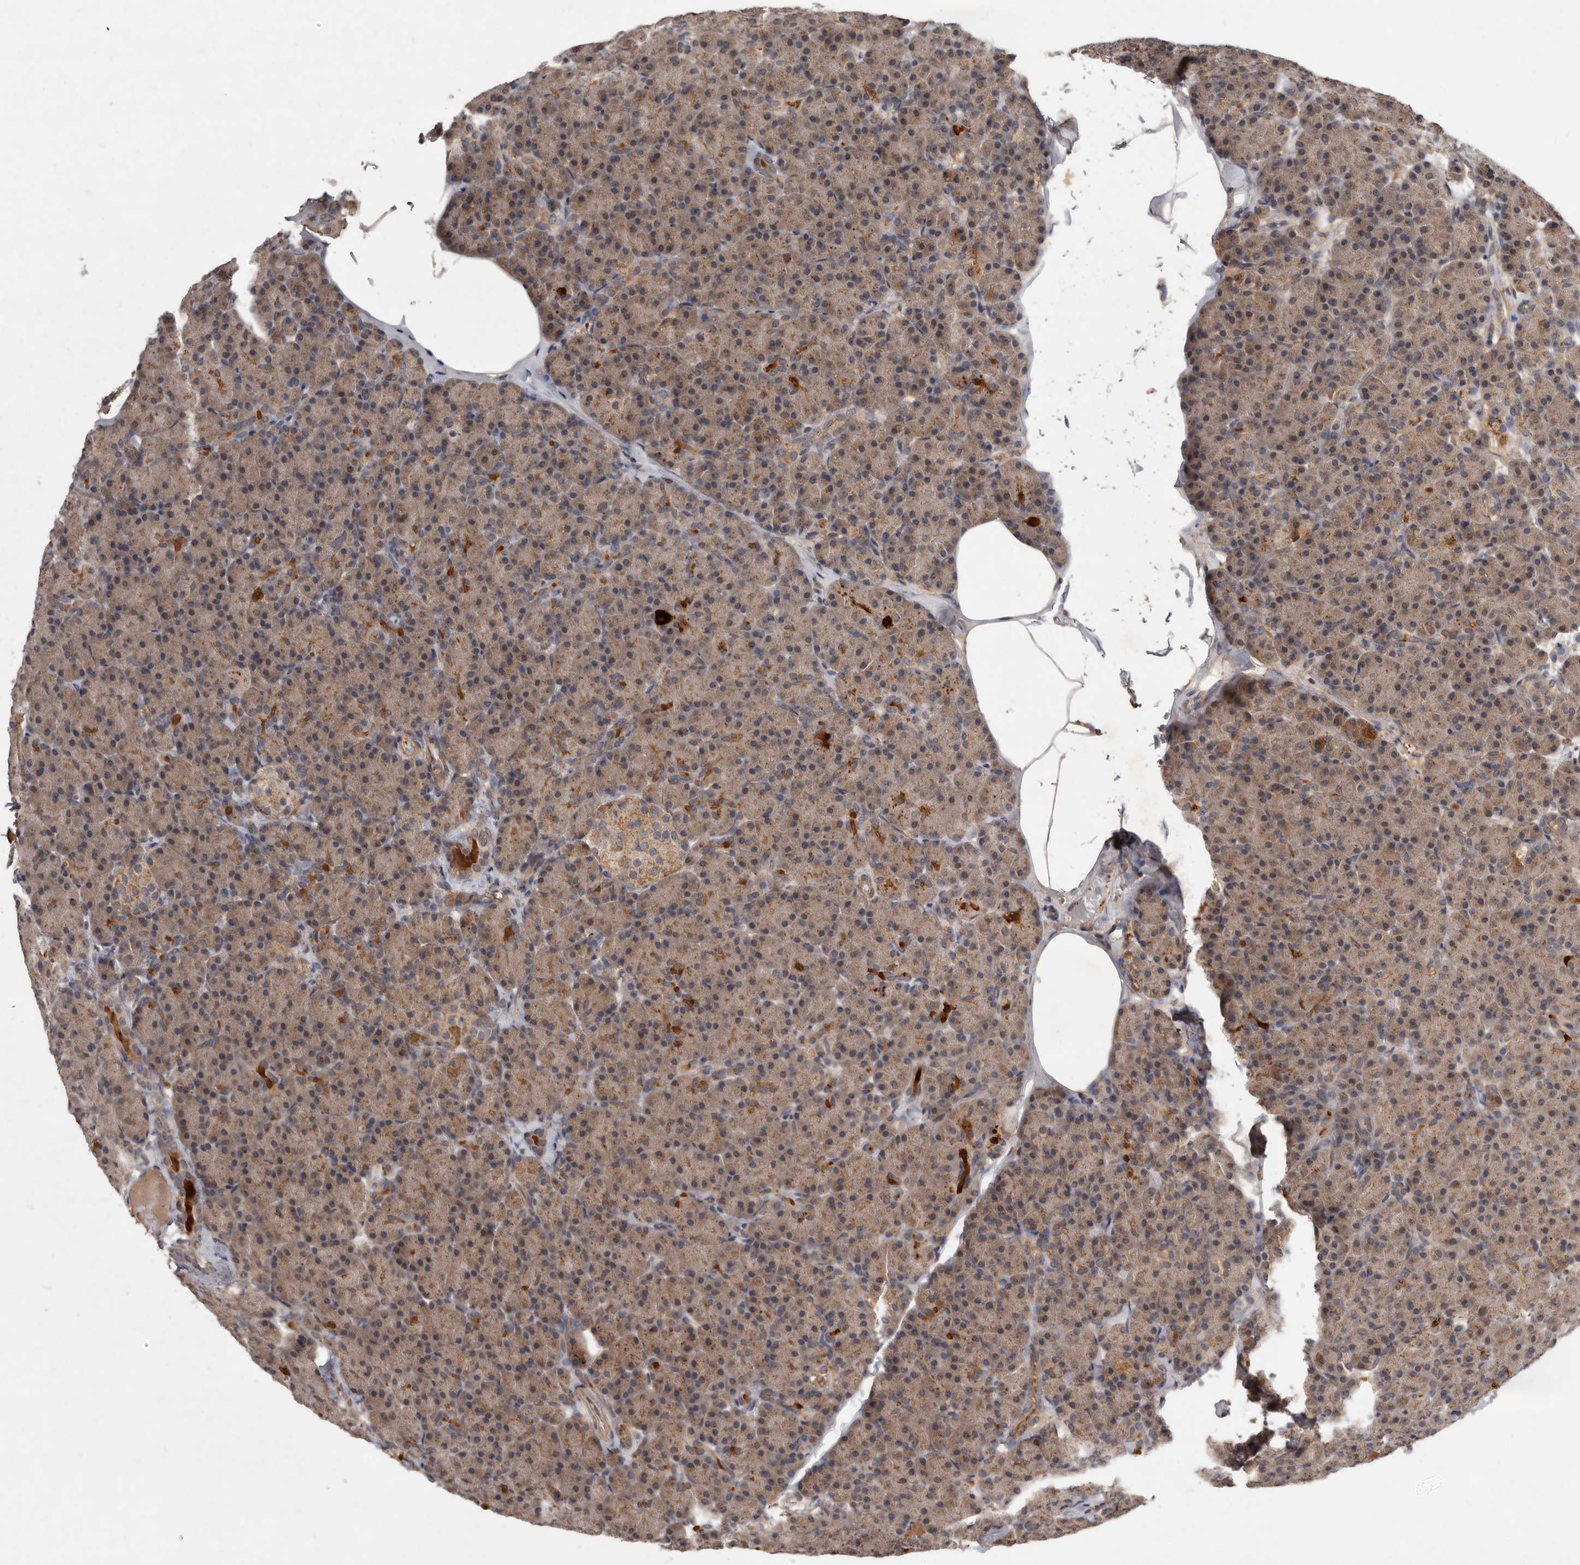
{"staining": {"intensity": "moderate", "quantity": ">75%", "location": "cytoplasmic/membranous"}, "tissue": "pancreas", "cell_type": "Exocrine glandular cells", "image_type": "normal", "snomed": [{"axis": "morphology", "description": "Normal tissue, NOS"}, {"axis": "topography", "description": "Pancreas"}], "caption": "Immunohistochemical staining of unremarkable human pancreas exhibits moderate cytoplasmic/membranous protein expression in approximately >75% of exocrine glandular cells.", "gene": "DNAJC28", "patient": {"sex": "female", "age": 43}}